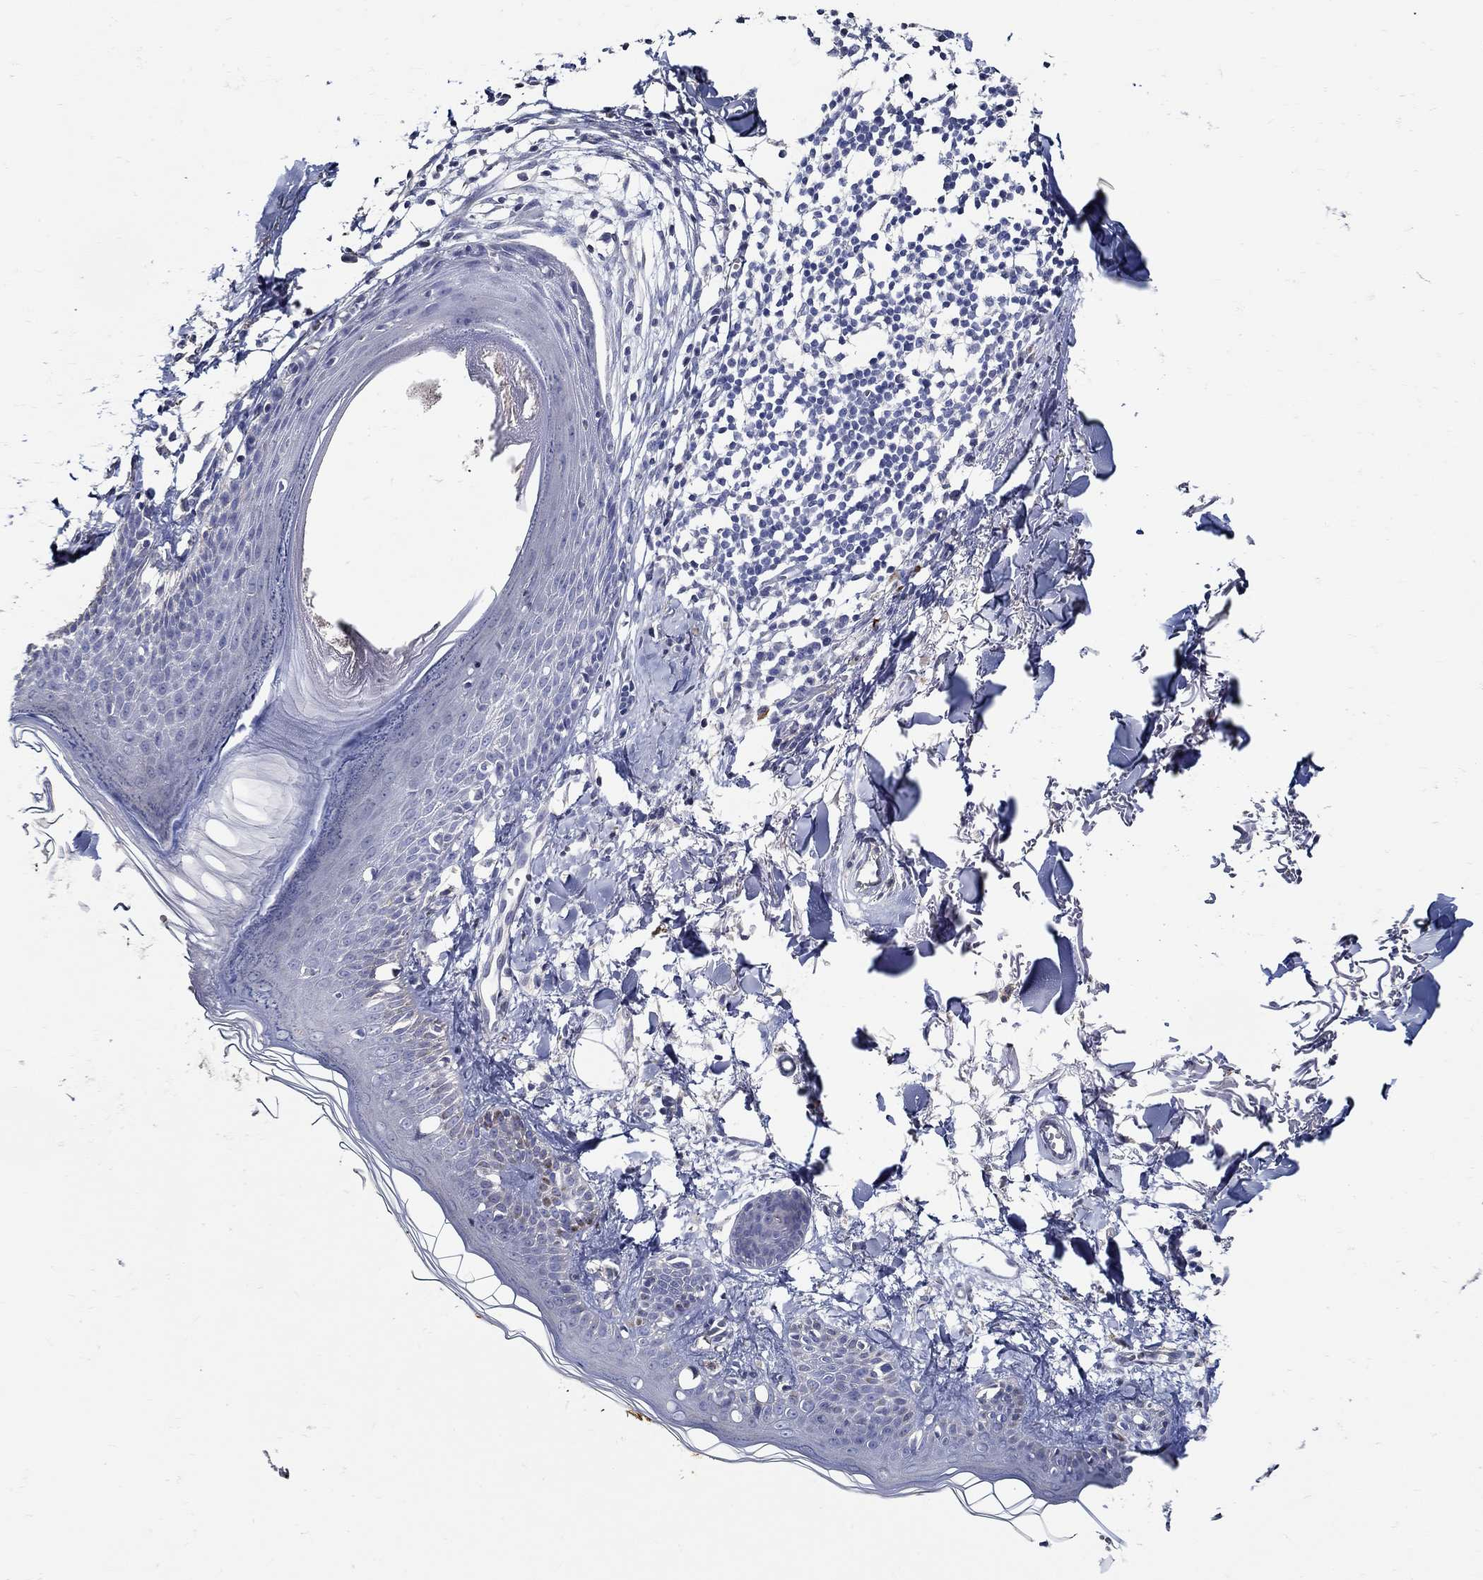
{"staining": {"intensity": "negative", "quantity": "none", "location": "none"}, "tissue": "skin", "cell_type": "Fibroblasts", "image_type": "normal", "snomed": [{"axis": "morphology", "description": "Normal tissue, NOS"}, {"axis": "topography", "description": "Skin"}], "caption": "Fibroblasts show no significant protein positivity in unremarkable skin. (Stains: DAB immunohistochemistry with hematoxylin counter stain, Microscopy: brightfield microscopy at high magnification).", "gene": "PRX", "patient": {"sex": "male", "age": 76}}